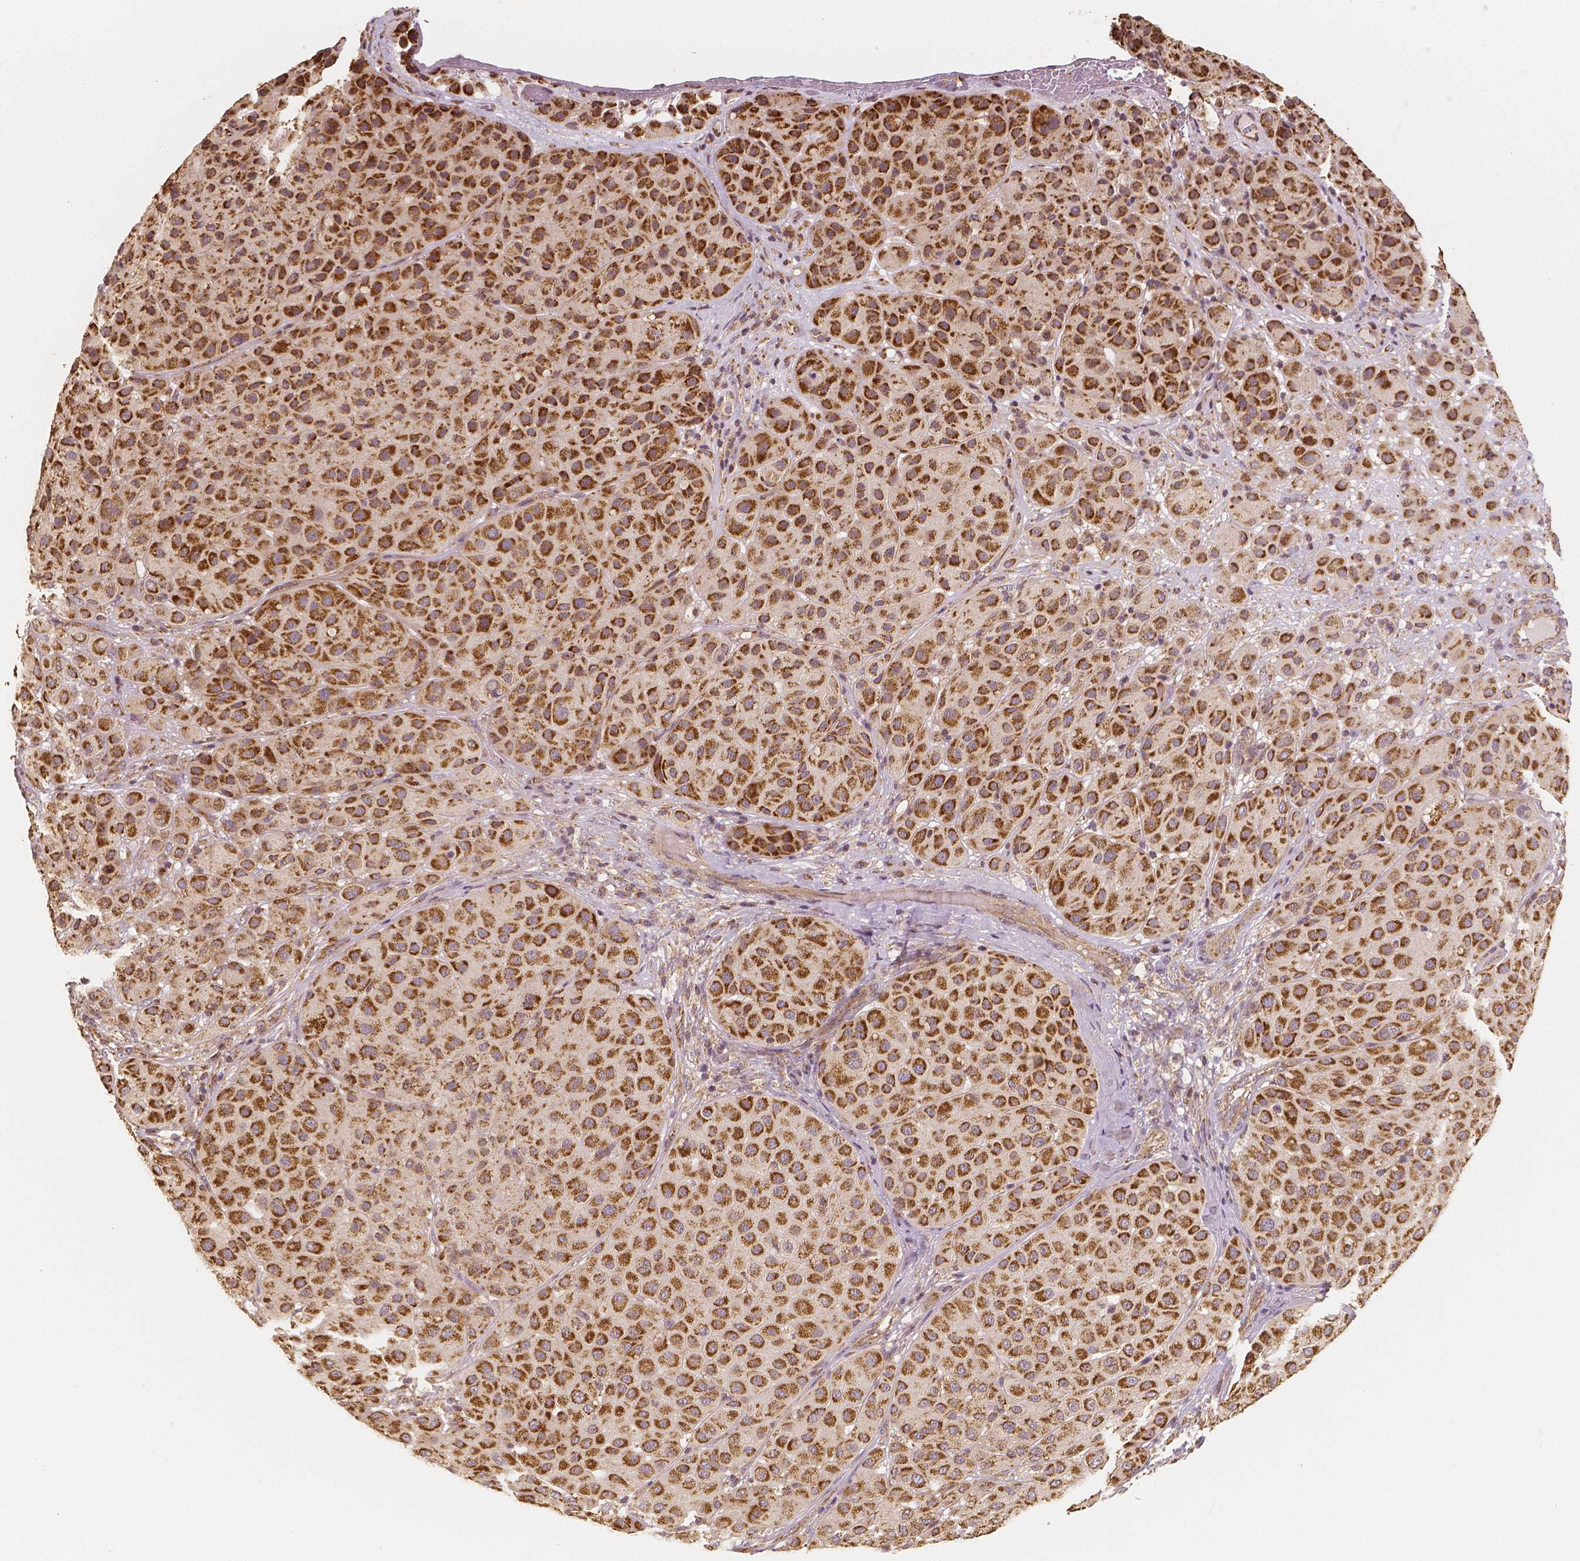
{"staining": {"intensity": "moderate", "quantity": ">75%", "location": "cytoplasmic/membranous"}, "tissue": "melanoma", "cell_type": "Tumor cells", "image_type": "cancer", "snomed": [{"axis": "morphology", "description": "Malignant melanoma, Metastatic site"}, {"axis": "topography", "description": "Smooth muscle"}], "caption": "Brown immunohistochemical staining in human malignant melanoma (metastatic site) displays moderate cytoplasmic/membranous positivity in about >75% of tumor cells.", "gene": "PEX26", "patient": {"sex": "male", "age": 41}}